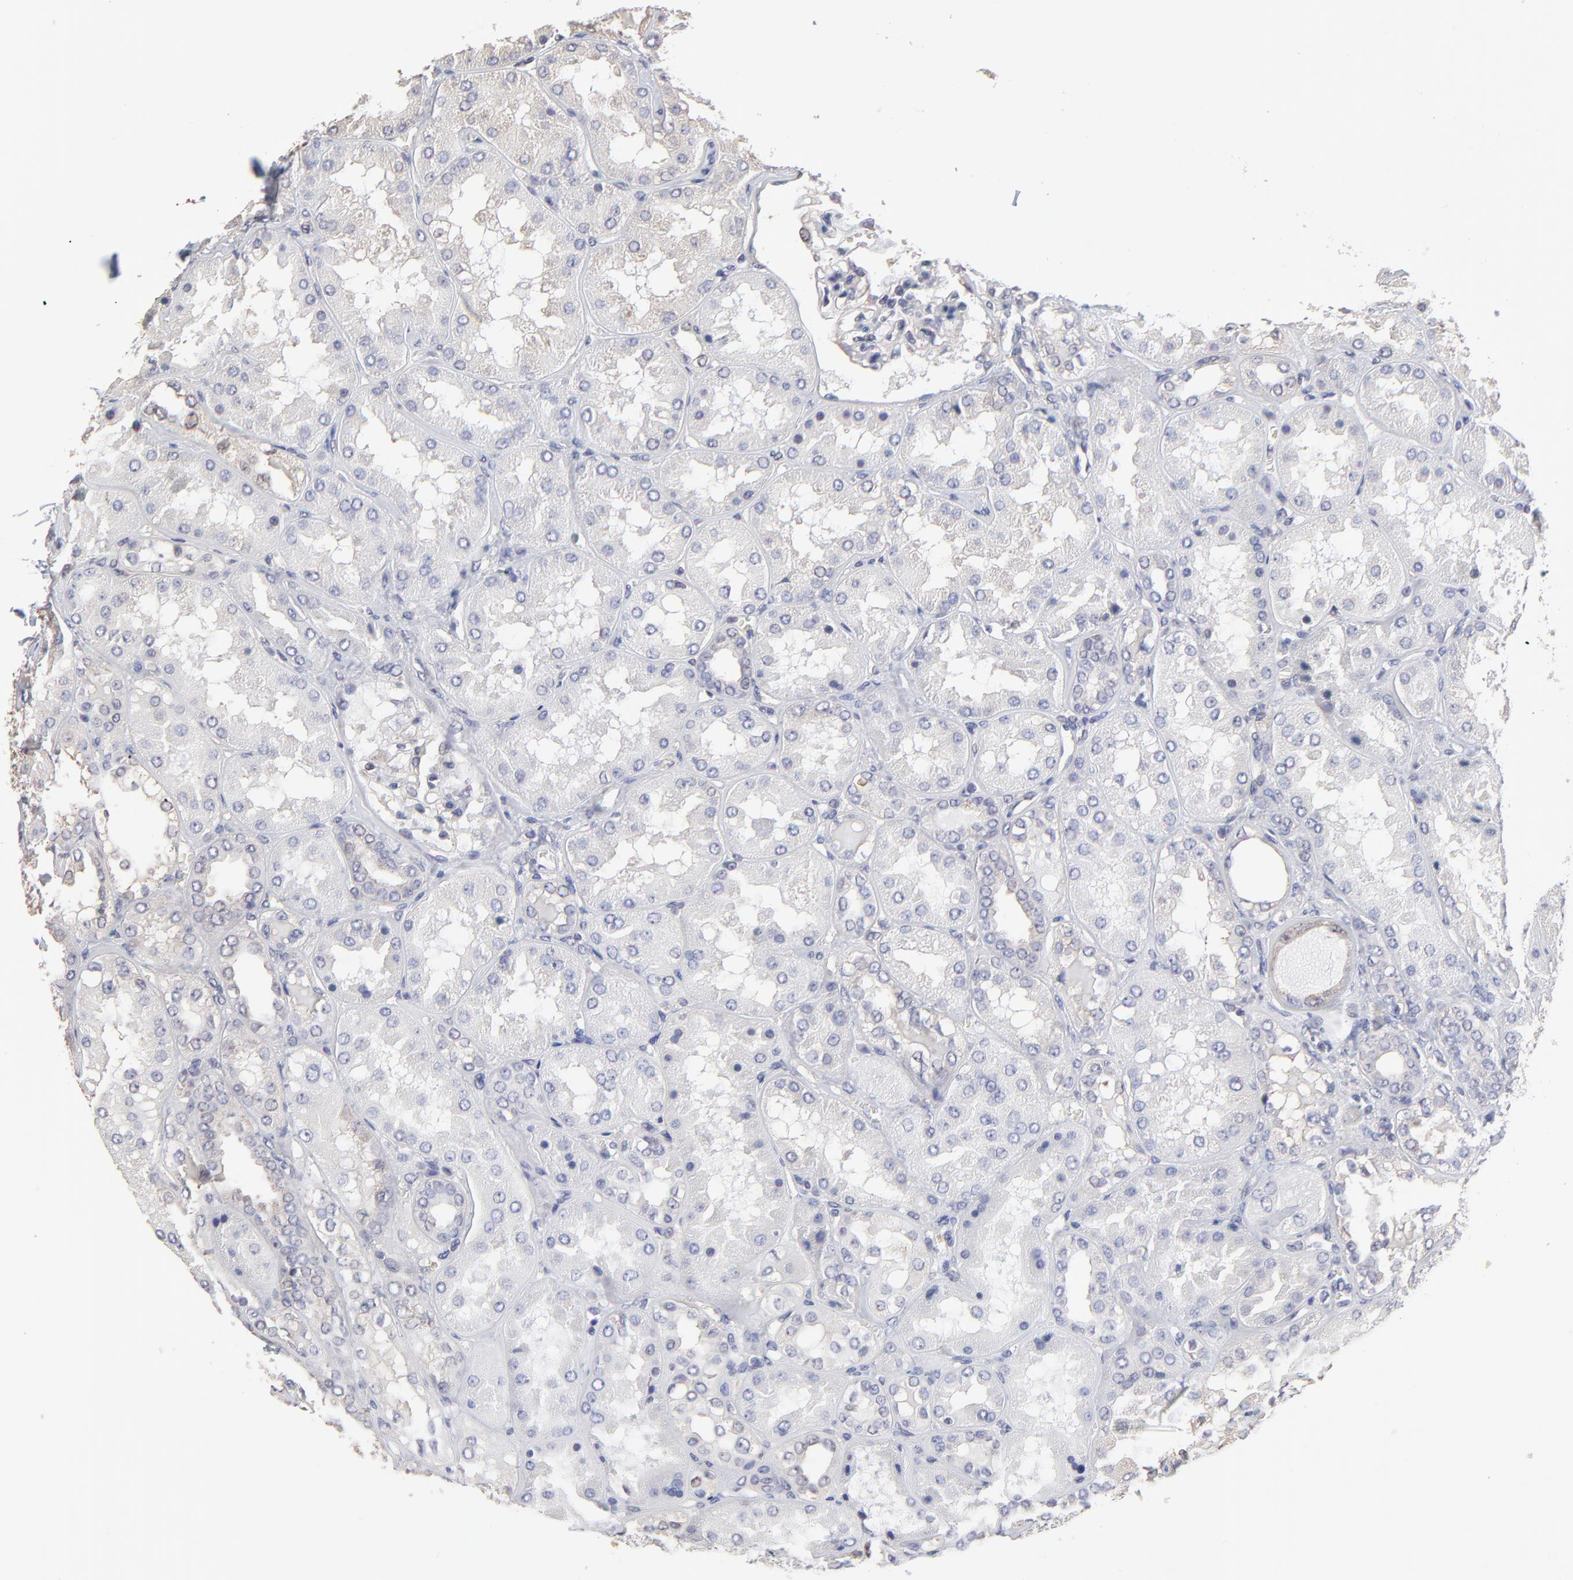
{"staining": {"intensity": "negative", "quantity": "none", "location": "none"}, "tissue": "kidney", "cell_type": "Cells in glomeruli", "image_type": "normal", "snomed": [{"axis": "morphology", "description": "Normal tissue, NOS"}, {"axis": "topography", "description": "Kidney"}], "caption": "A high-resolution histopathology image shows immunohistochemistry staining of unremarkable kidney, which reveals no significant staining in cells in glomeruli.", "gene": "CCT2", "patient": {"sex": "female", "age": 56}}